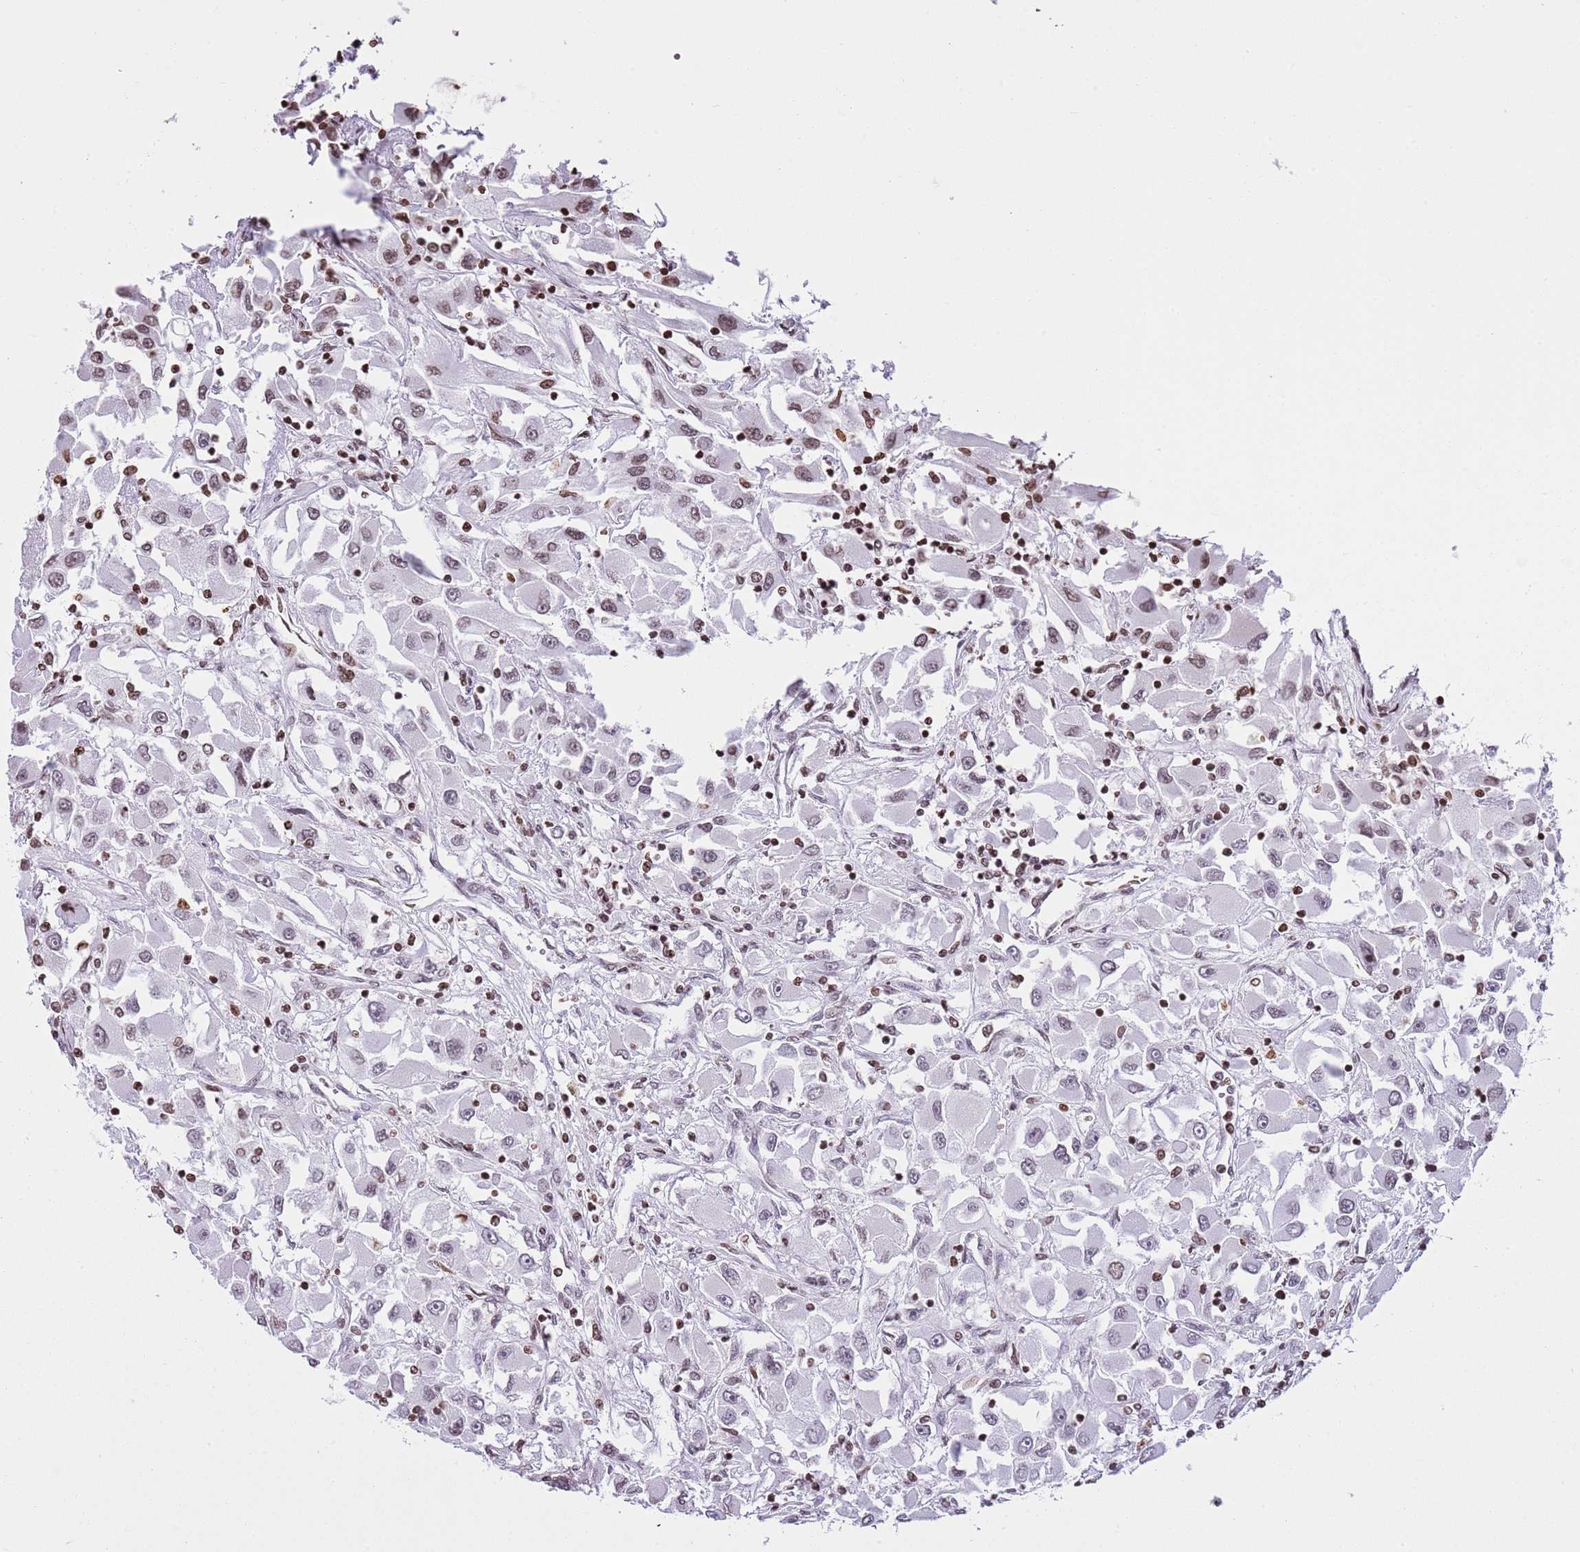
{"staining": {"intensity": "moderate", "quantity": "<25%", "location": "nuclear"}, "tissue": "renal cancer", "cell_type": "Tumor cells", "image_type": "cancer", "snomed": [{"axis": "morphology", "description": "Adenocarcinoma, NOS"}, {"axis": "topography", "description": "Kidney"}], "caption": "Human adenocarcinoma (renal) stained with a brown dye shows moderate nuclear positive positivity in about <25% of tumor cells.", "gene": "KPNA3", "patient": {"sex": "female", "age": 52}}